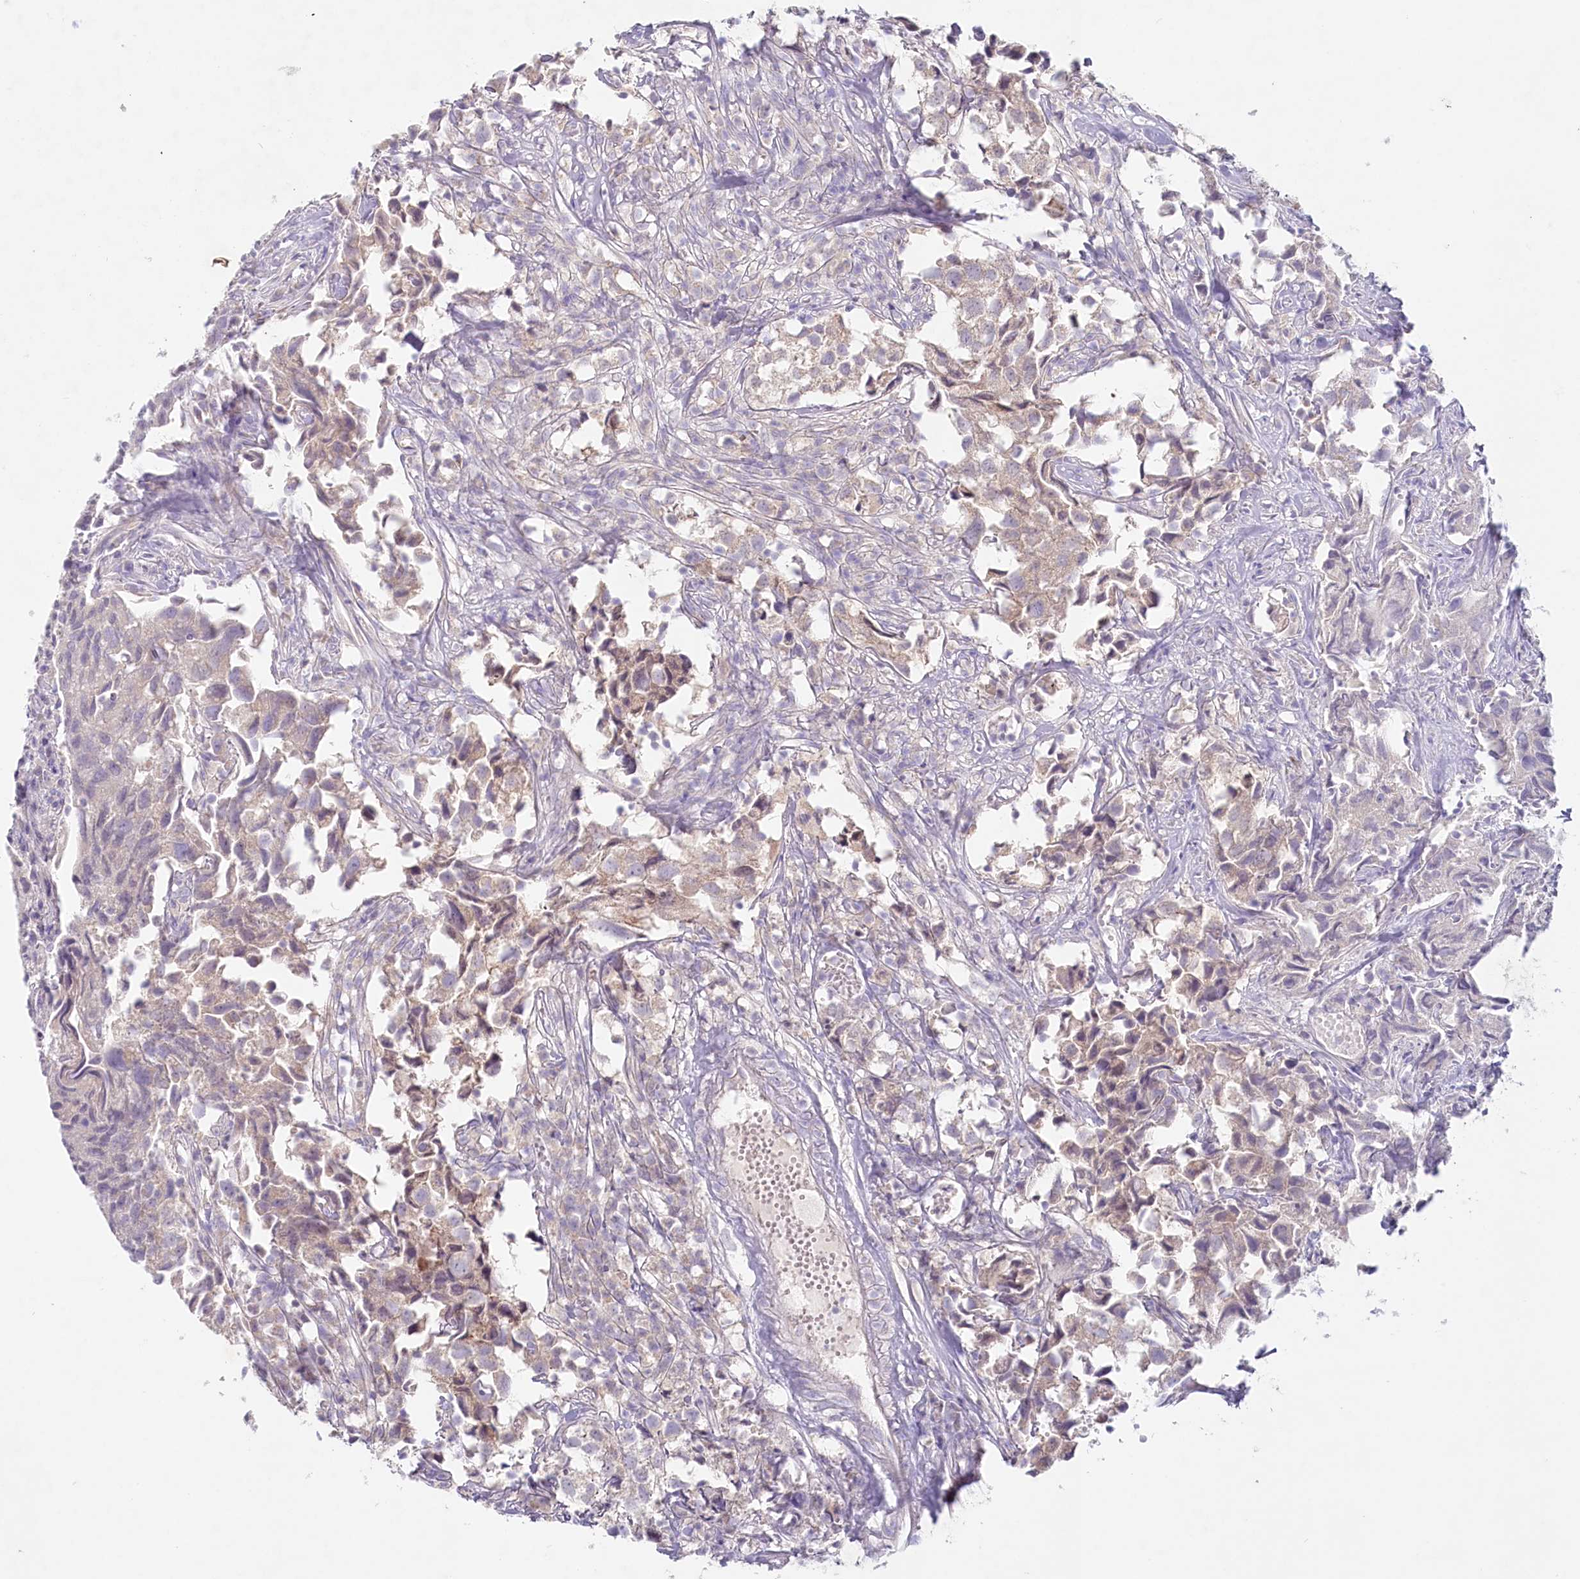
{"staining": {"intensity": "weak", "quantity": "25%-75%", "location": "cytoplasmic/membranous"}, "tissue": "urothelial cancer", "cell_type": "Tumor cells", "image_type": "cancer", "snomed": [{"axis": "morphology", "description": "Urothelial carcinoma, High grade"}, {"axis": "topography", "description": "Urinary bladder"}], "caption": "There is low levels of weak cytoplasmic/membranous expression in tumor cells of urothelial carcinoma (high-grade), as demonstrated by immunohistochemical staining (brown color).", "gene": "PSAPL1", "patient": {"sex": "female", "age": 75}}